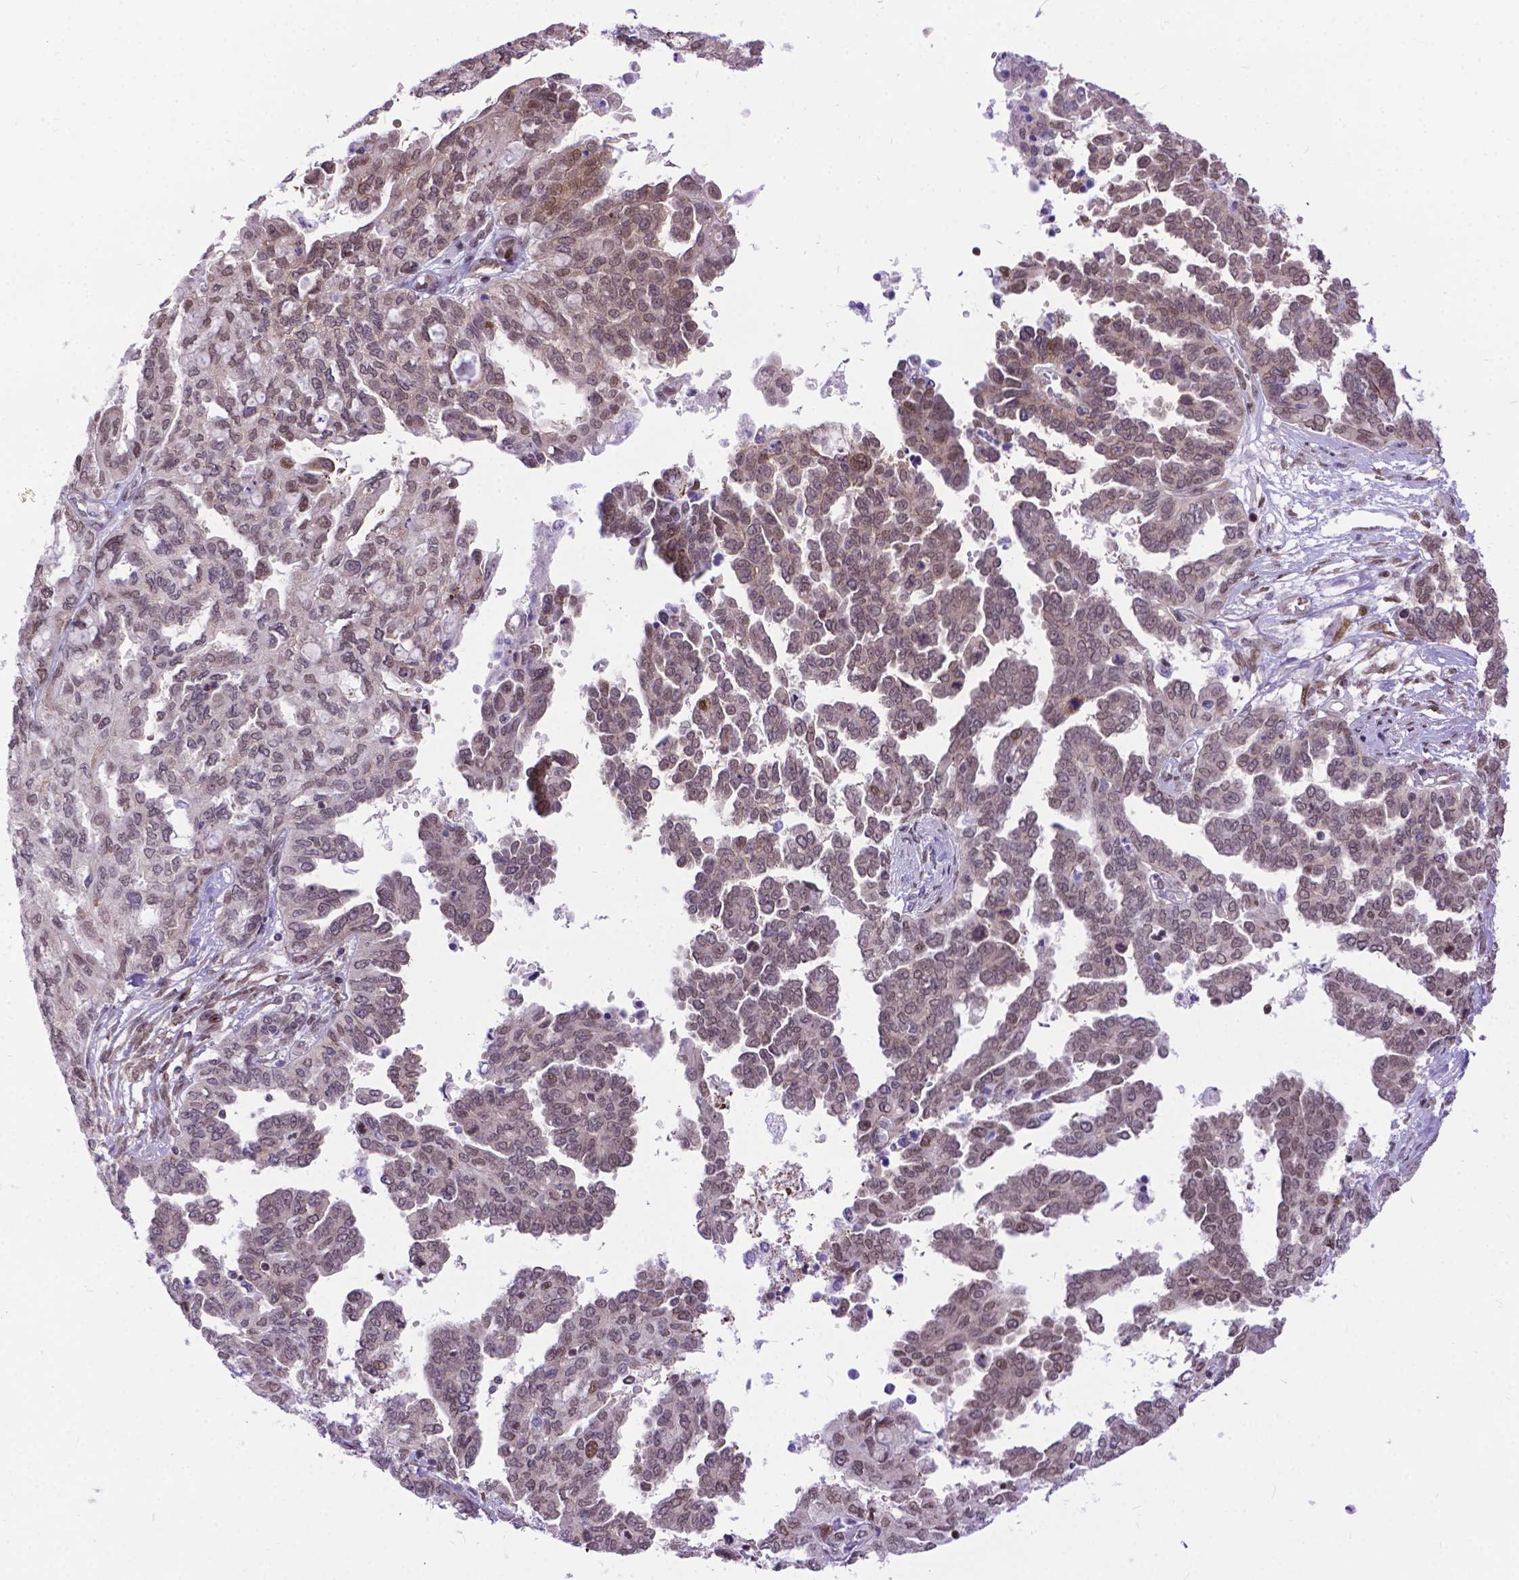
{"staining": {"intensity": "weak", "quantity": ">75%", "location": "cytoplasmic/membranous,nuclear"}, "tissue": "ovarian cancer", "cell_type": "Tumor cells", "image_type": "cancer", "snomed": [{"axis": "morphology", "description": "Cystadenocarcinoma, serous, NOS"}, {"axis": "topography", "description": "Ovary"}], "caption": "An immunohistochemistry (IHC) photomicrograph of tumor tissue is shown. Protein staining in brown labels weak cytoplasmic/membranous and nuclear positivity in ovarian cancer within tumor cells. Using DAB (3,3'-diaminobenzidine) (brown) and hematoxylin (blue) stains, captured at high magnification using brightfield microscopy.", "gene": "FAM124B", "patient": {"sex": "female", "age": 53}}